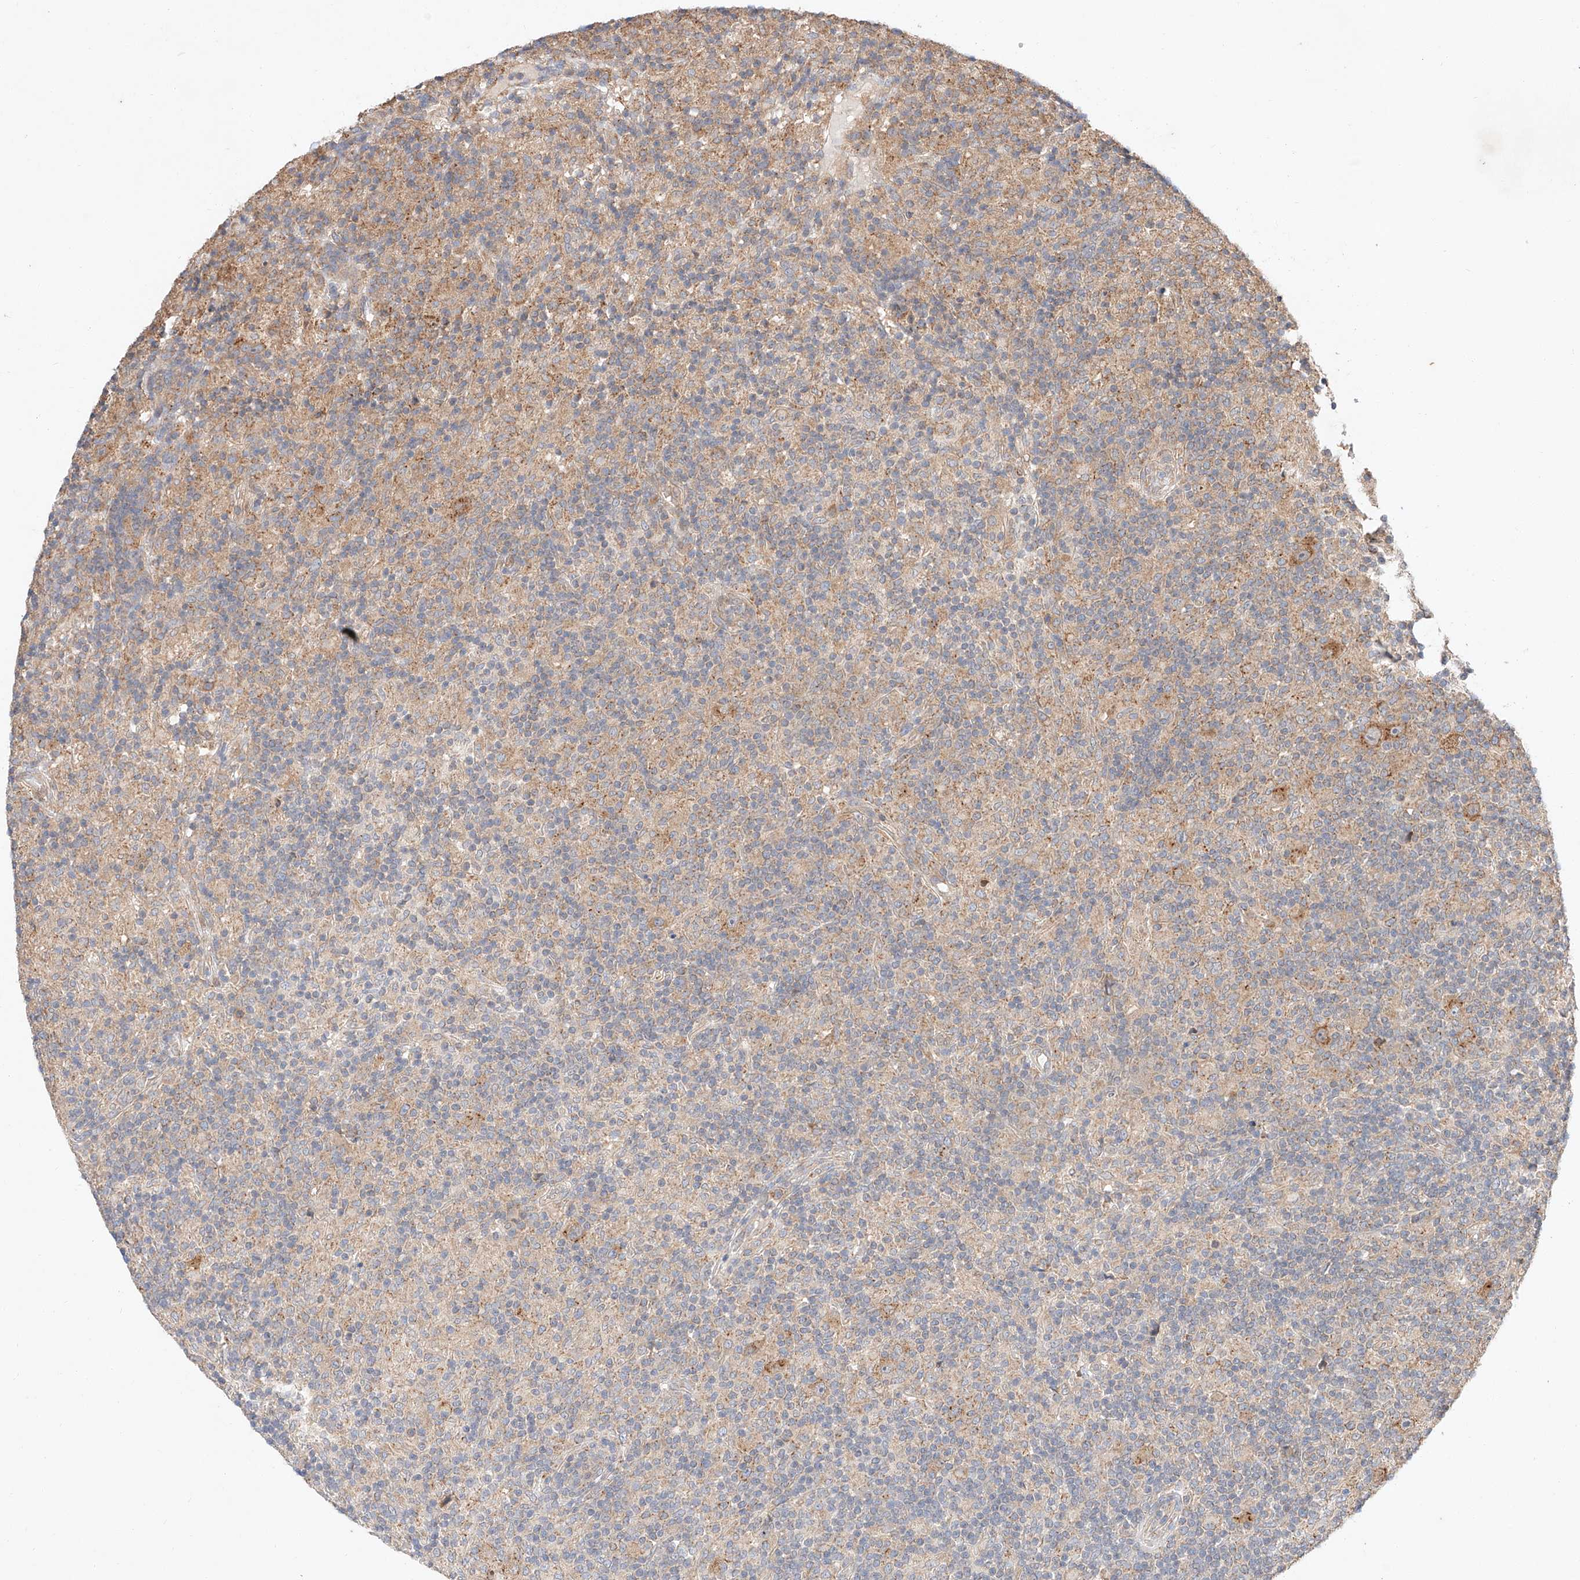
{"staining": {"intensity": "moderate", "quantity": ">75%", "location": "cytoplasmic/membranous"}, "tissue": "lymphoma", "cell_type": "Tumor cells", "image_type": "cancer", "snomed": [{"axis": "morphology", "description": "Hodgkin's disease, NOS"}, {"axis": "topography", "description": "Lymph node"}], "caption": "This histopathology image reveals lymphoma stained with IHC to label a protein in brown. The cytoplasmic/membranous of tumor cells show moderate positivity for the protein. Nuclei are counter-stained blue.", "gene": "C6orf118", "patient": {"sex": "male", "age": 70}}